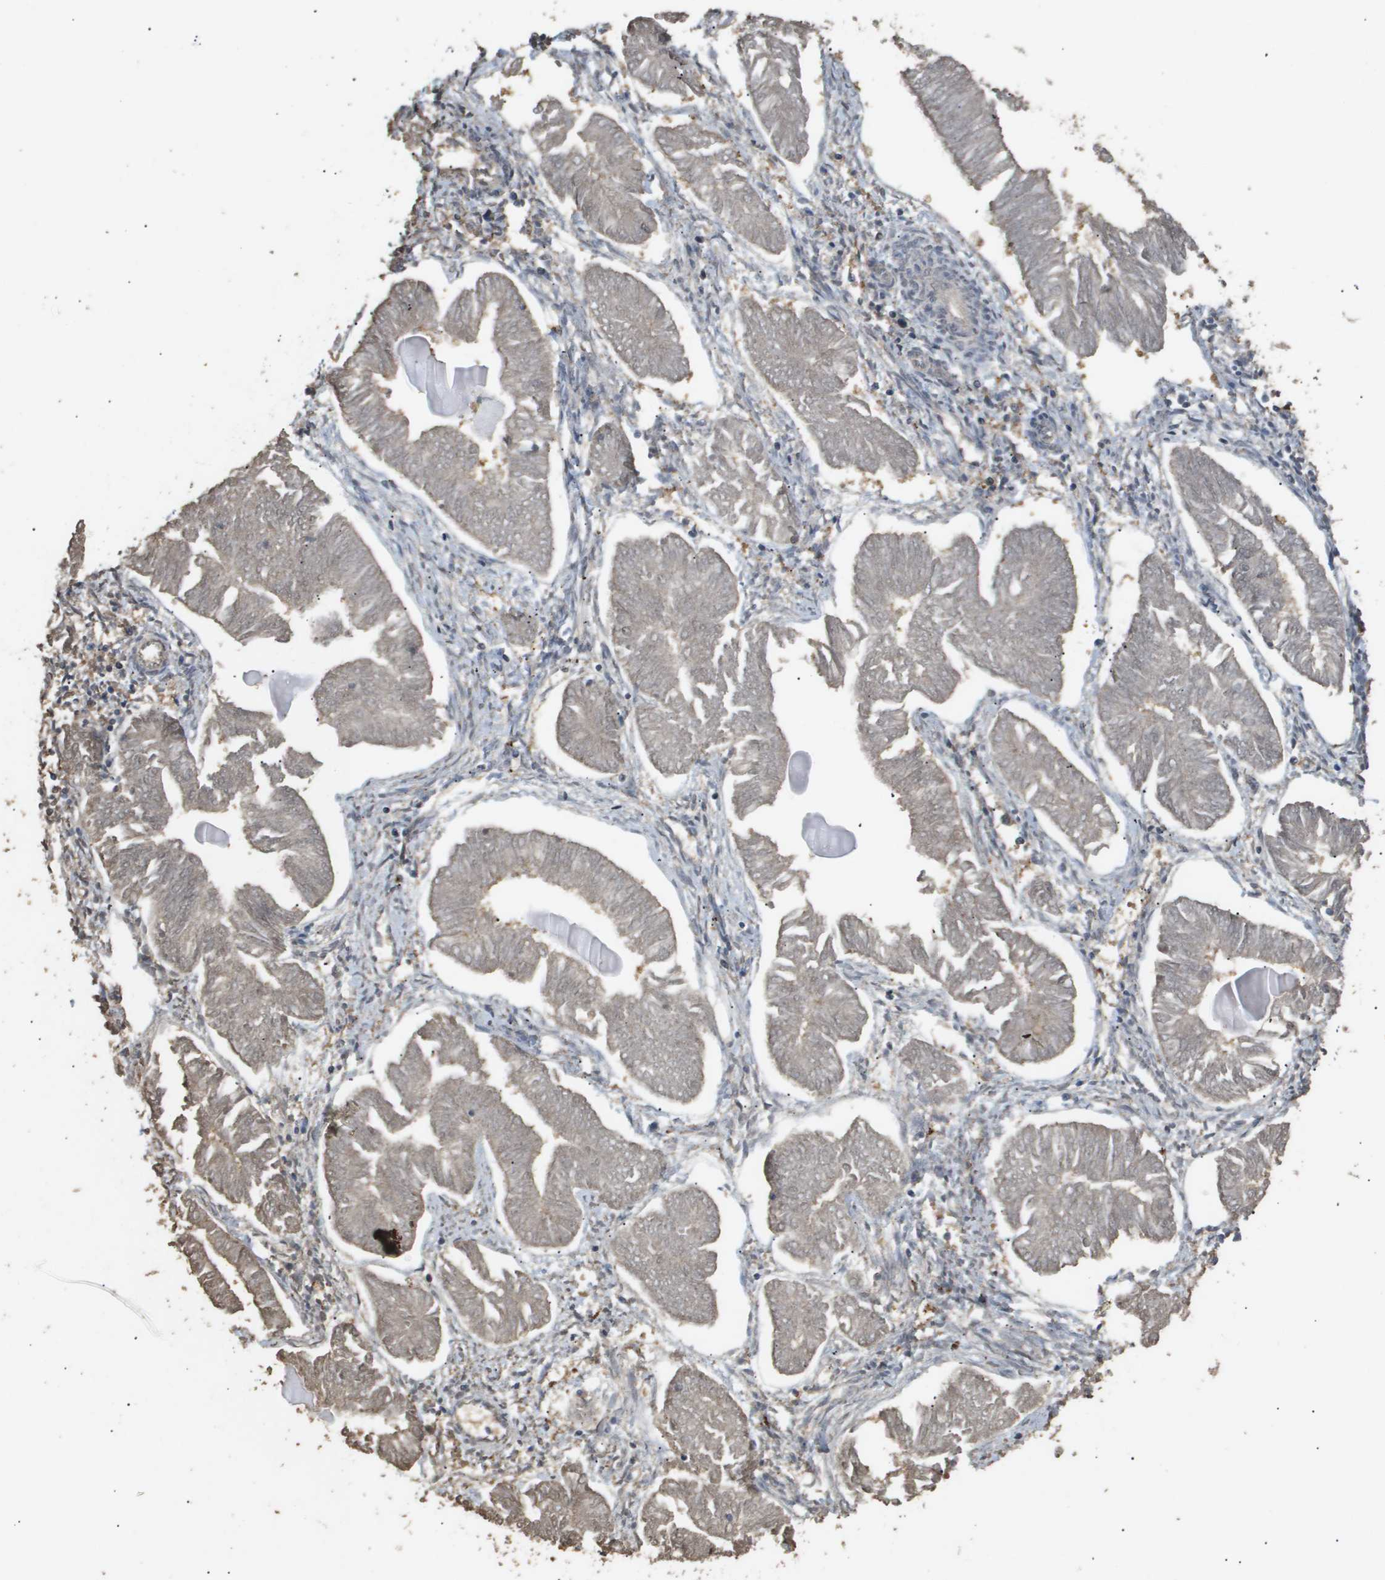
{"staining": {"intensity": "weak", "quantity": ">75%", "location": "cytoplasmic/membranous"}, "tissue": "endometrial cancer", "cell_type": "Tumor cells", "image_type": "cancer", "snomed": [{"axis": "morphology", "description": "Adenocarcinoma, NOS"}, {"axis": "topography", "description": "Endometrium"}], "caption": "Brown immunohistochemical staining in human adenocarcinoma (endometrial) exhibits weak cytoplasmic/membranous expression in about >75% of tumor cells.", "gene": "ING1", "patient": {"sex": "female", "age": 53}}